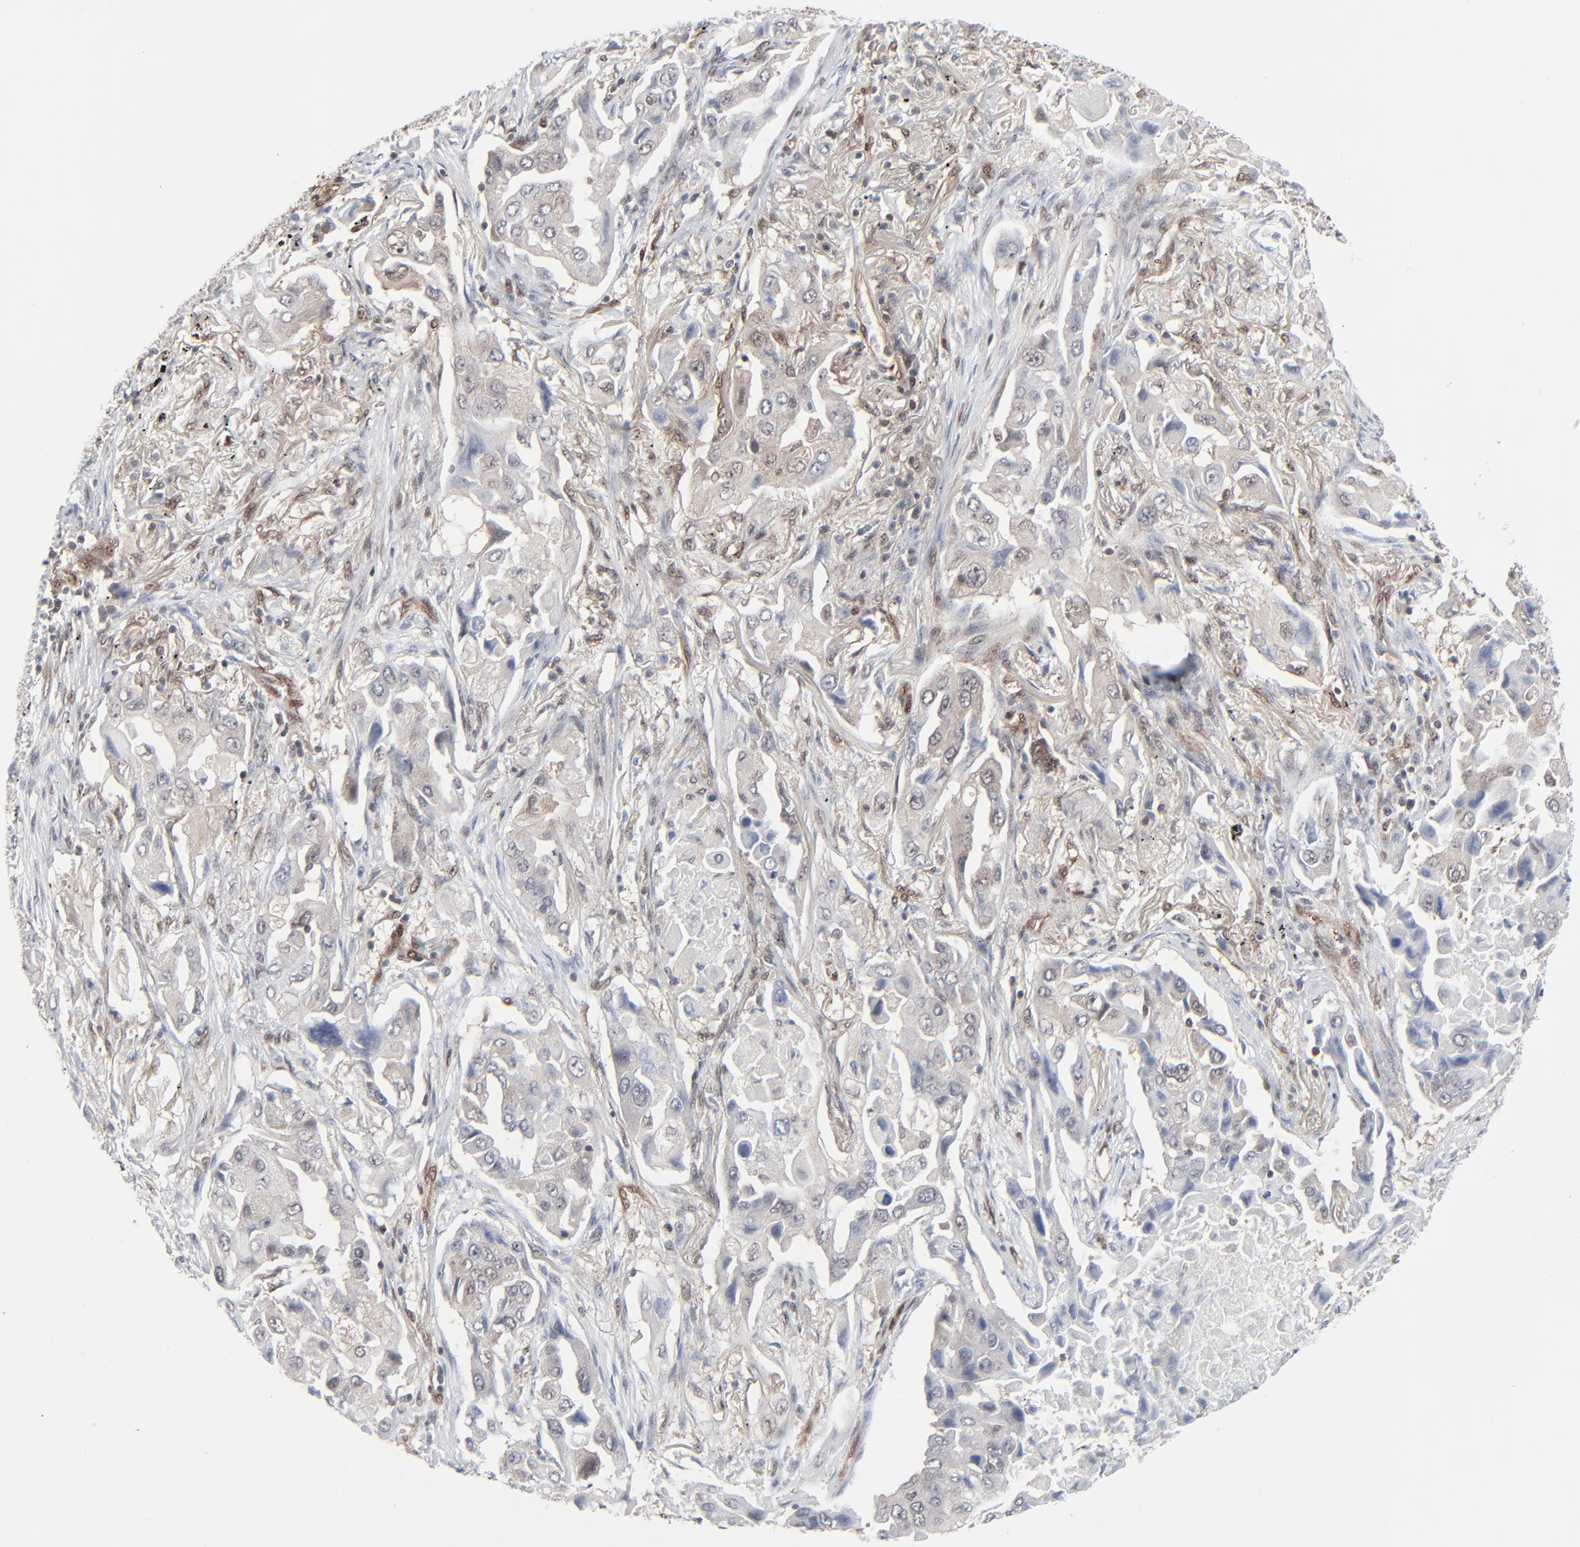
{"staining": {"intensity": "weak", "quantity": "25%-75%", "location": "cytoplasmic/membranous"}, "tissue": "lung cancer", "cell_type": "Tumor cells", "image_type": "cancer", "snomed": [{"axis": "morphology", "description": "Adenocarcinoma, NOS"}, {"axis": "topography", "description": "Lung"}], "caption": "Brown immunohistochemical staining in human lung cancer (adenocarcinoma) reveals weak cytoplasmic/membranous expression in approximately 25%-75% of tumor cells.", "gene": "AKT1", "patient": {"sex": "female", "age": 65}}